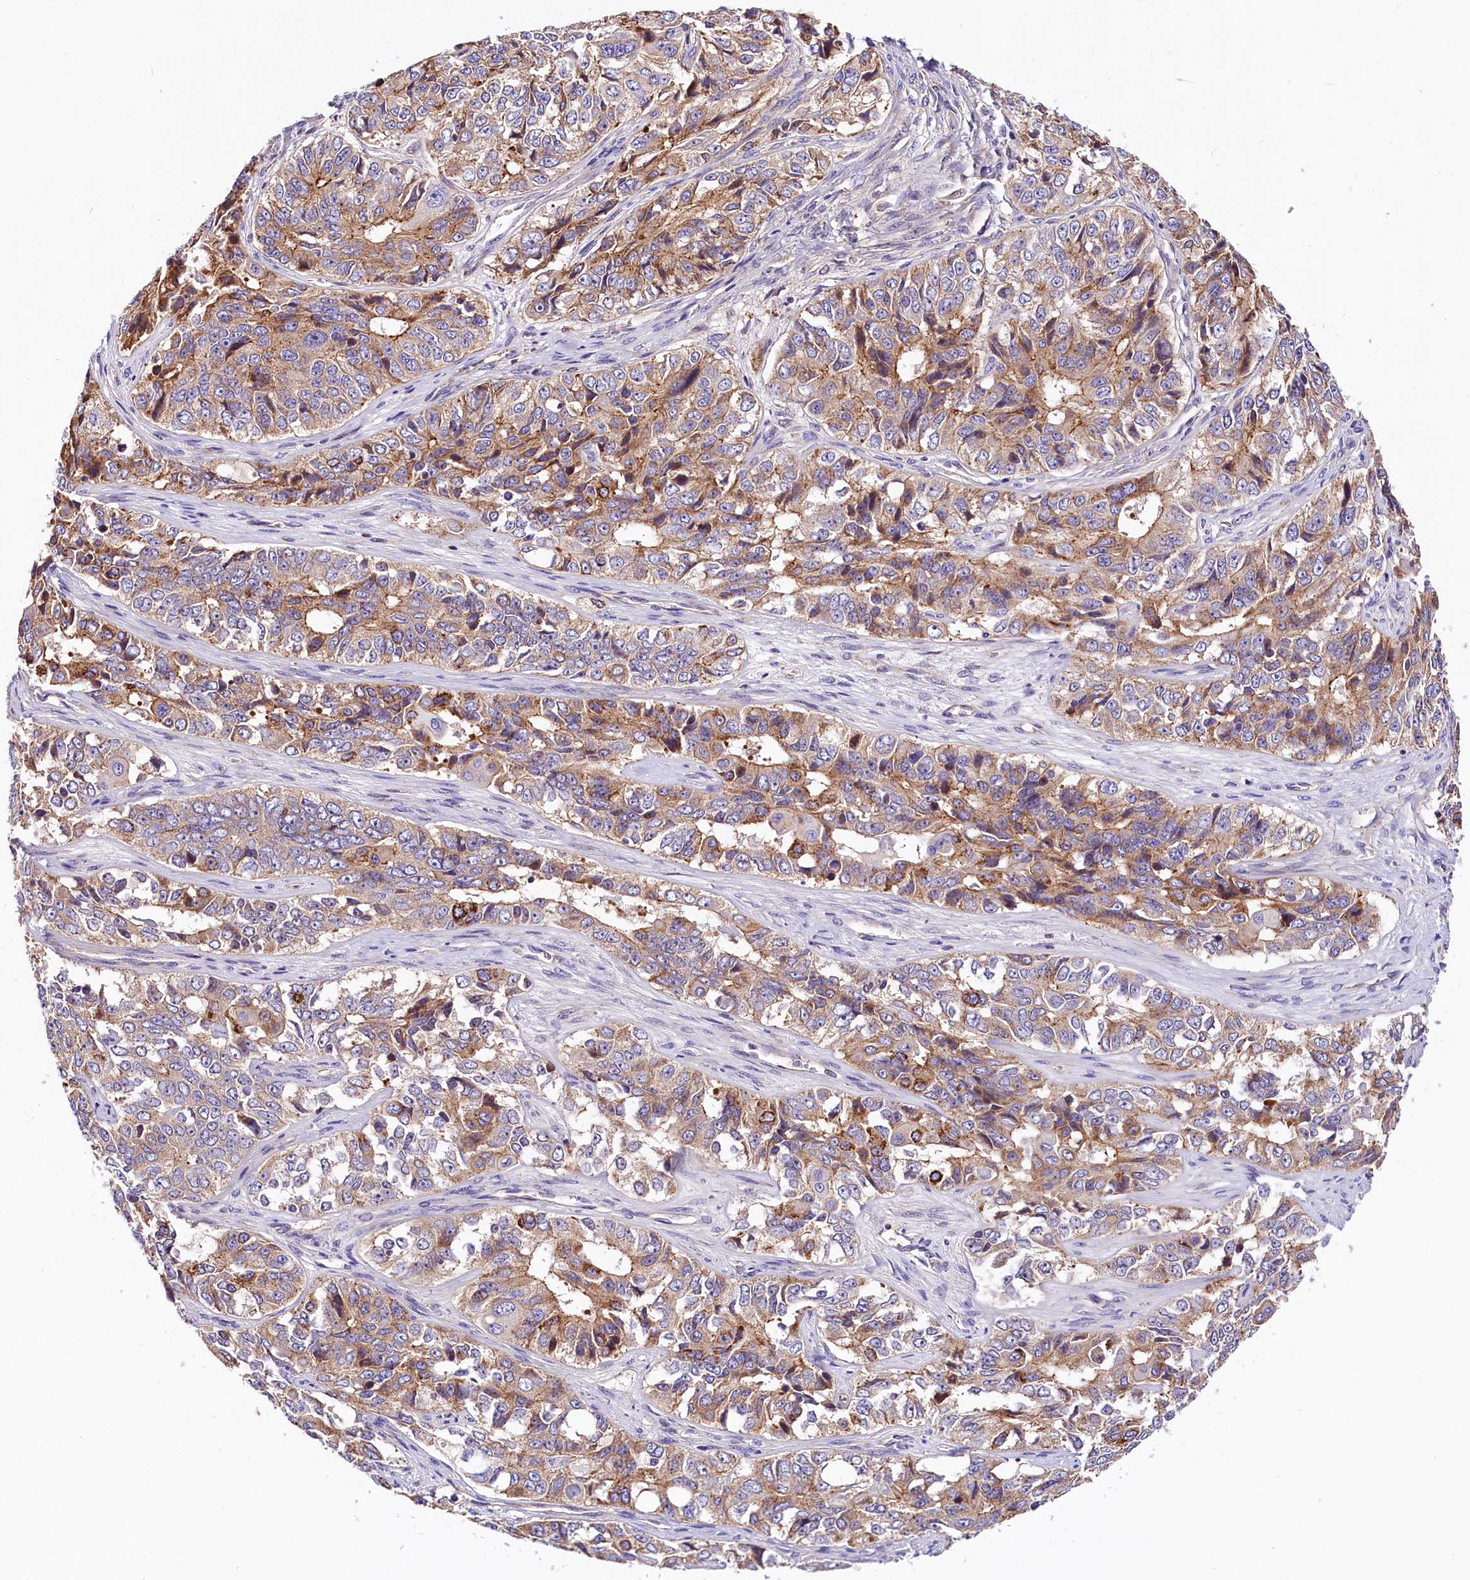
{"staining": {"intensity": "moderate", "quantity": "<25%", "location": "cytoplasmic/membranous"}, "tissue": "ovarian cancer", "cell_type": "Tumor cells", "image_type": "cancer", "snomed": [{"axis": "morphology", "description": "Carcinoma, endometroid"}, {"axis": "topography", "description": "Ovary"}], "caption": "This photomicrograph reveals ovarian endometroid carcinoma stained with IHC to label a protein in brown. The cytoplasmic/membranous of tumor cells show moderate positivity for the protein. Nuclei are counter-stained blue.", "gene": "ARMC6", "patient": {"sex": "female", "age": 51}}